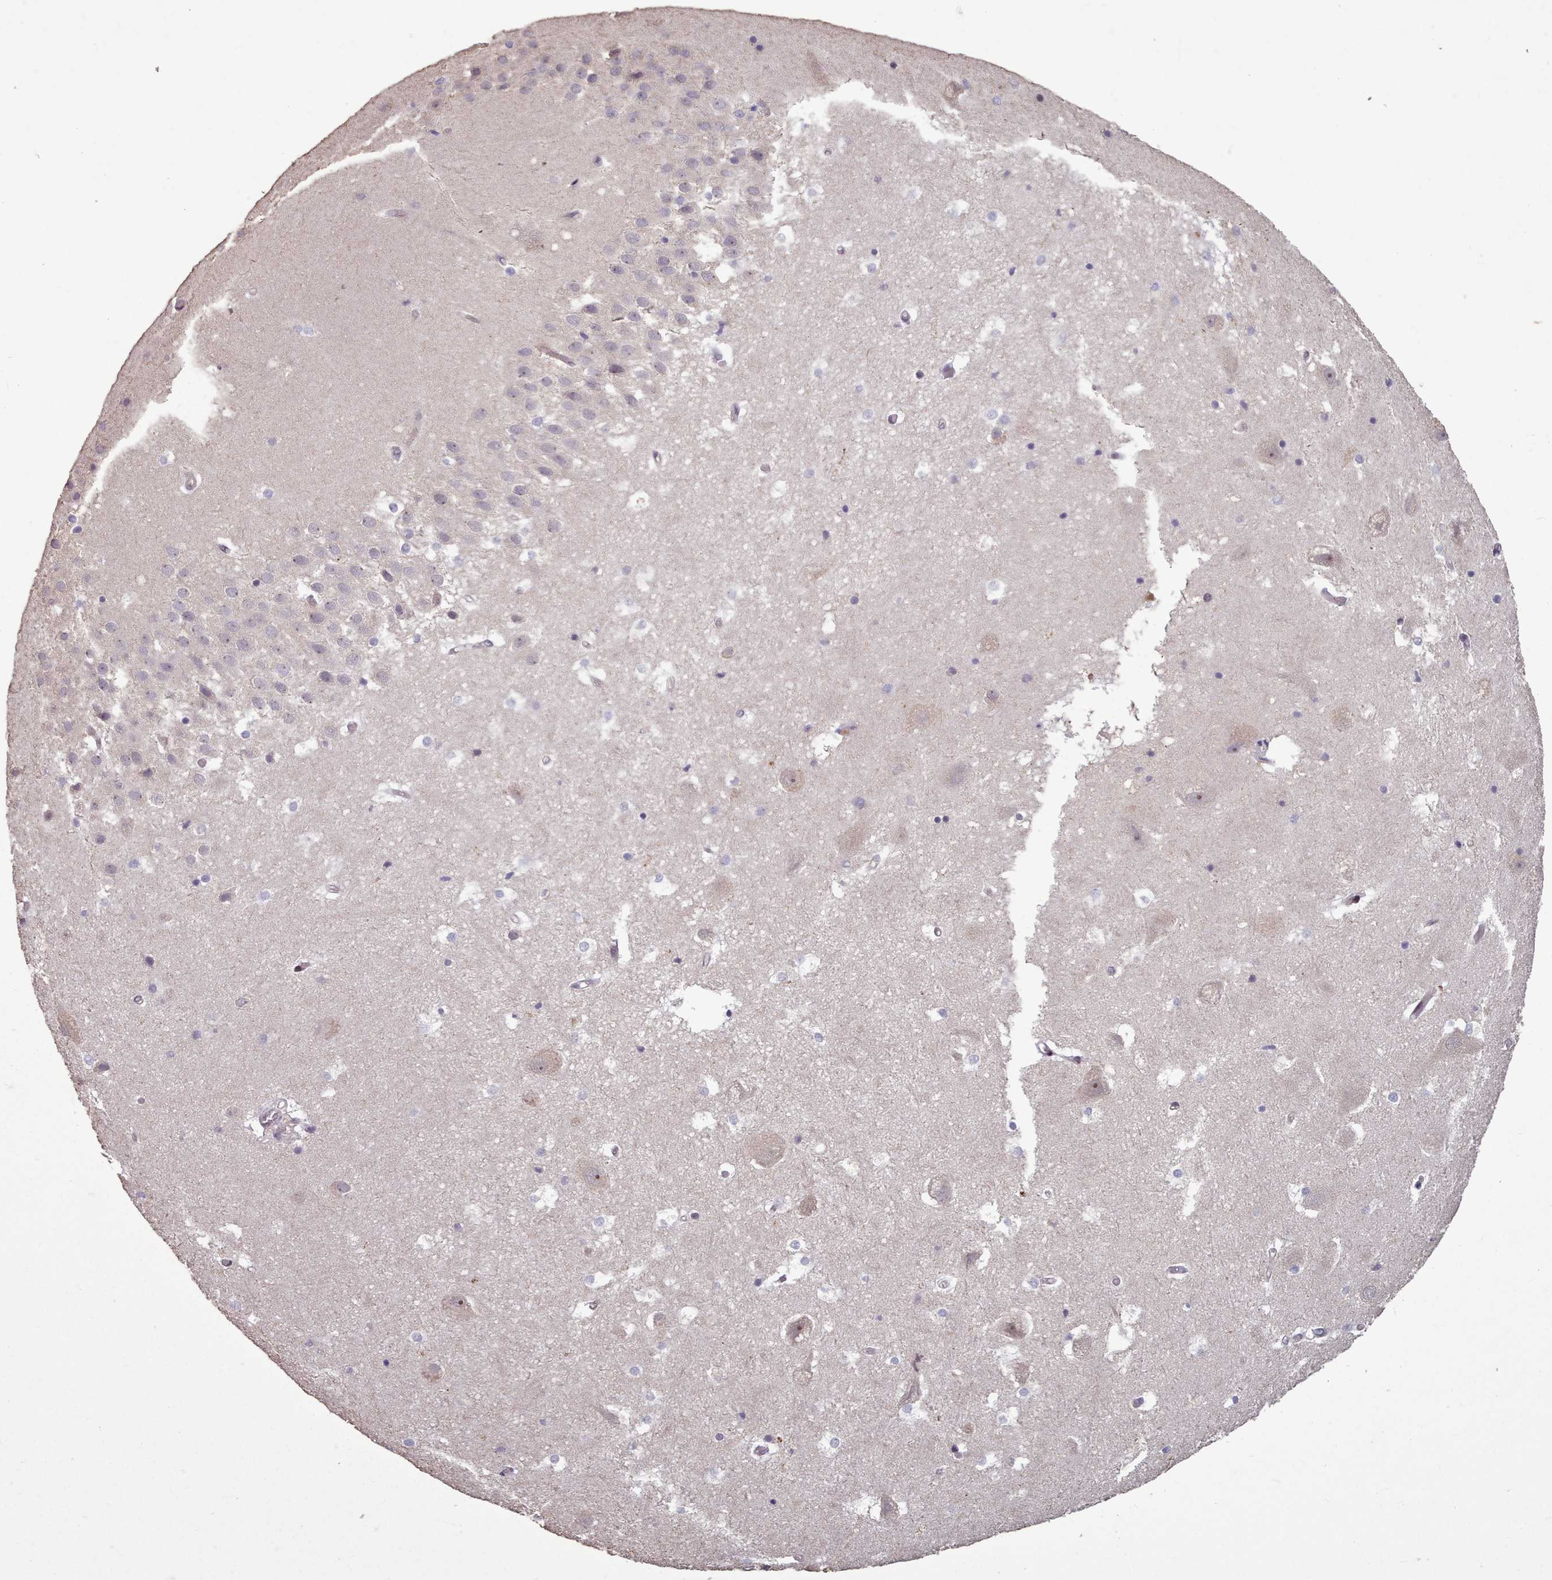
{"staining": {"intensity": "negative", "quantity": "none", "location": "none"}, "tissue": "hippocampus", "cell_type": "Glial cells", "image_type": "normal", "snomed": [{"axis": "morphology", "description": "Normal tissue, NOS"}, {"axis": "topography", "description": "Hippocampus"}], "caption": "IHC image of unremarkable human hippocampus stained for a protein (brown), which shows no expression in glial cells. (DAB (3,3'-diaminobenzidine) immunohistochemistry (IHC) visualized using brightfield microscopy, high magnification).", "gene": "ENSA", "patient": {"sex": "female", "age": 52}}